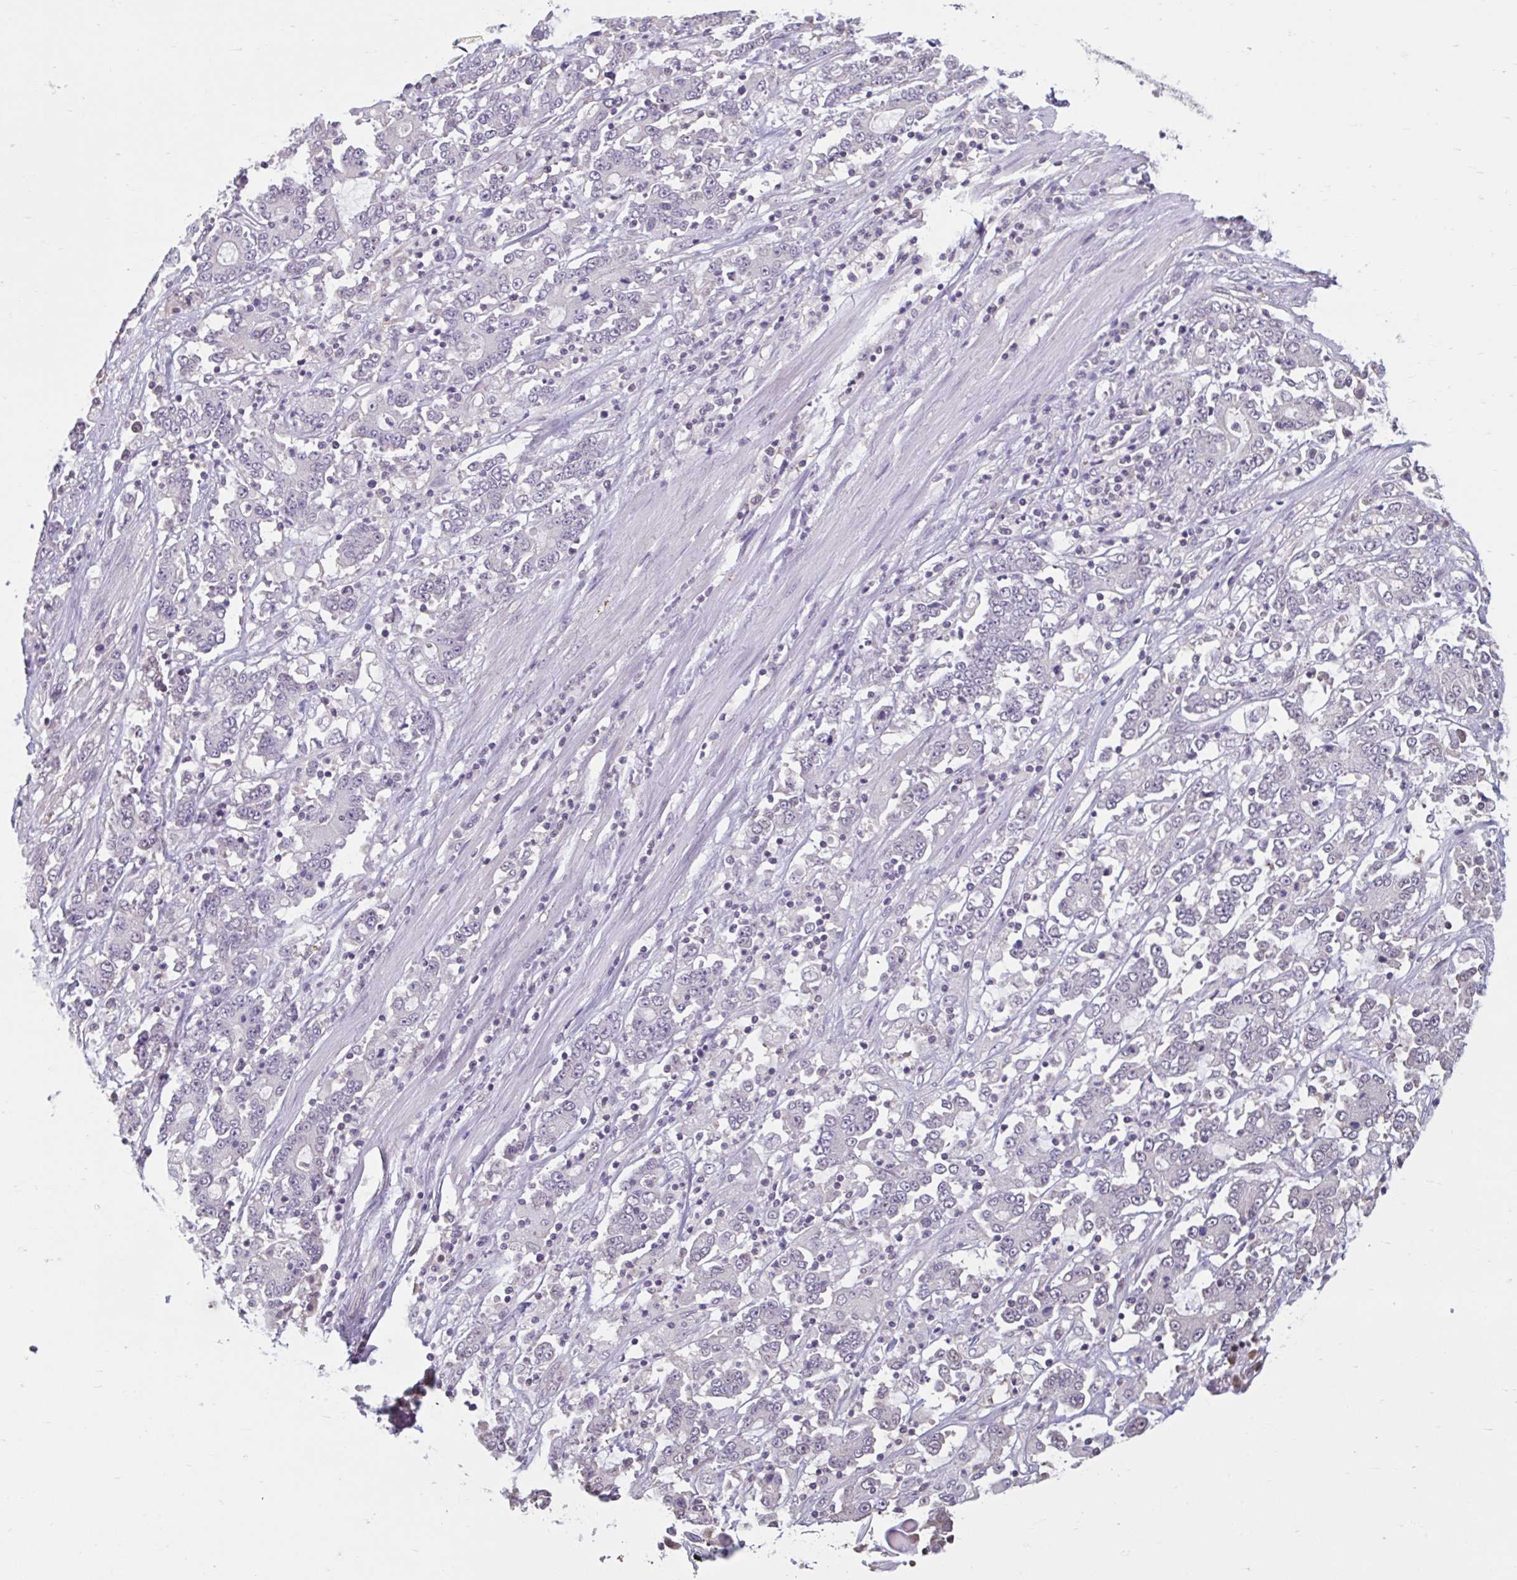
{"staining": {"intensity": "negative", "quantity": "none", "location": "none"}, "tissue": "stomach cancer", "cell_type": "Tumor cells", "image_type": "cancer", "snomed": [{"axis": "morphology", "description": "Adenocarcinoma, NOS"}, {"axis": "topography", "description": "Stomach, upper"}], "caption": "Immunohistochemistry (IHC) image of neoplastic tissue: stomach cancer (adenocarcinoma) stained with DAB (3,3'-diaminobenzidine) demonstrates no significant protein positivity in tumor cells.", "gene": "CDH19", "patient": {"sex": "male", "age": 68}}